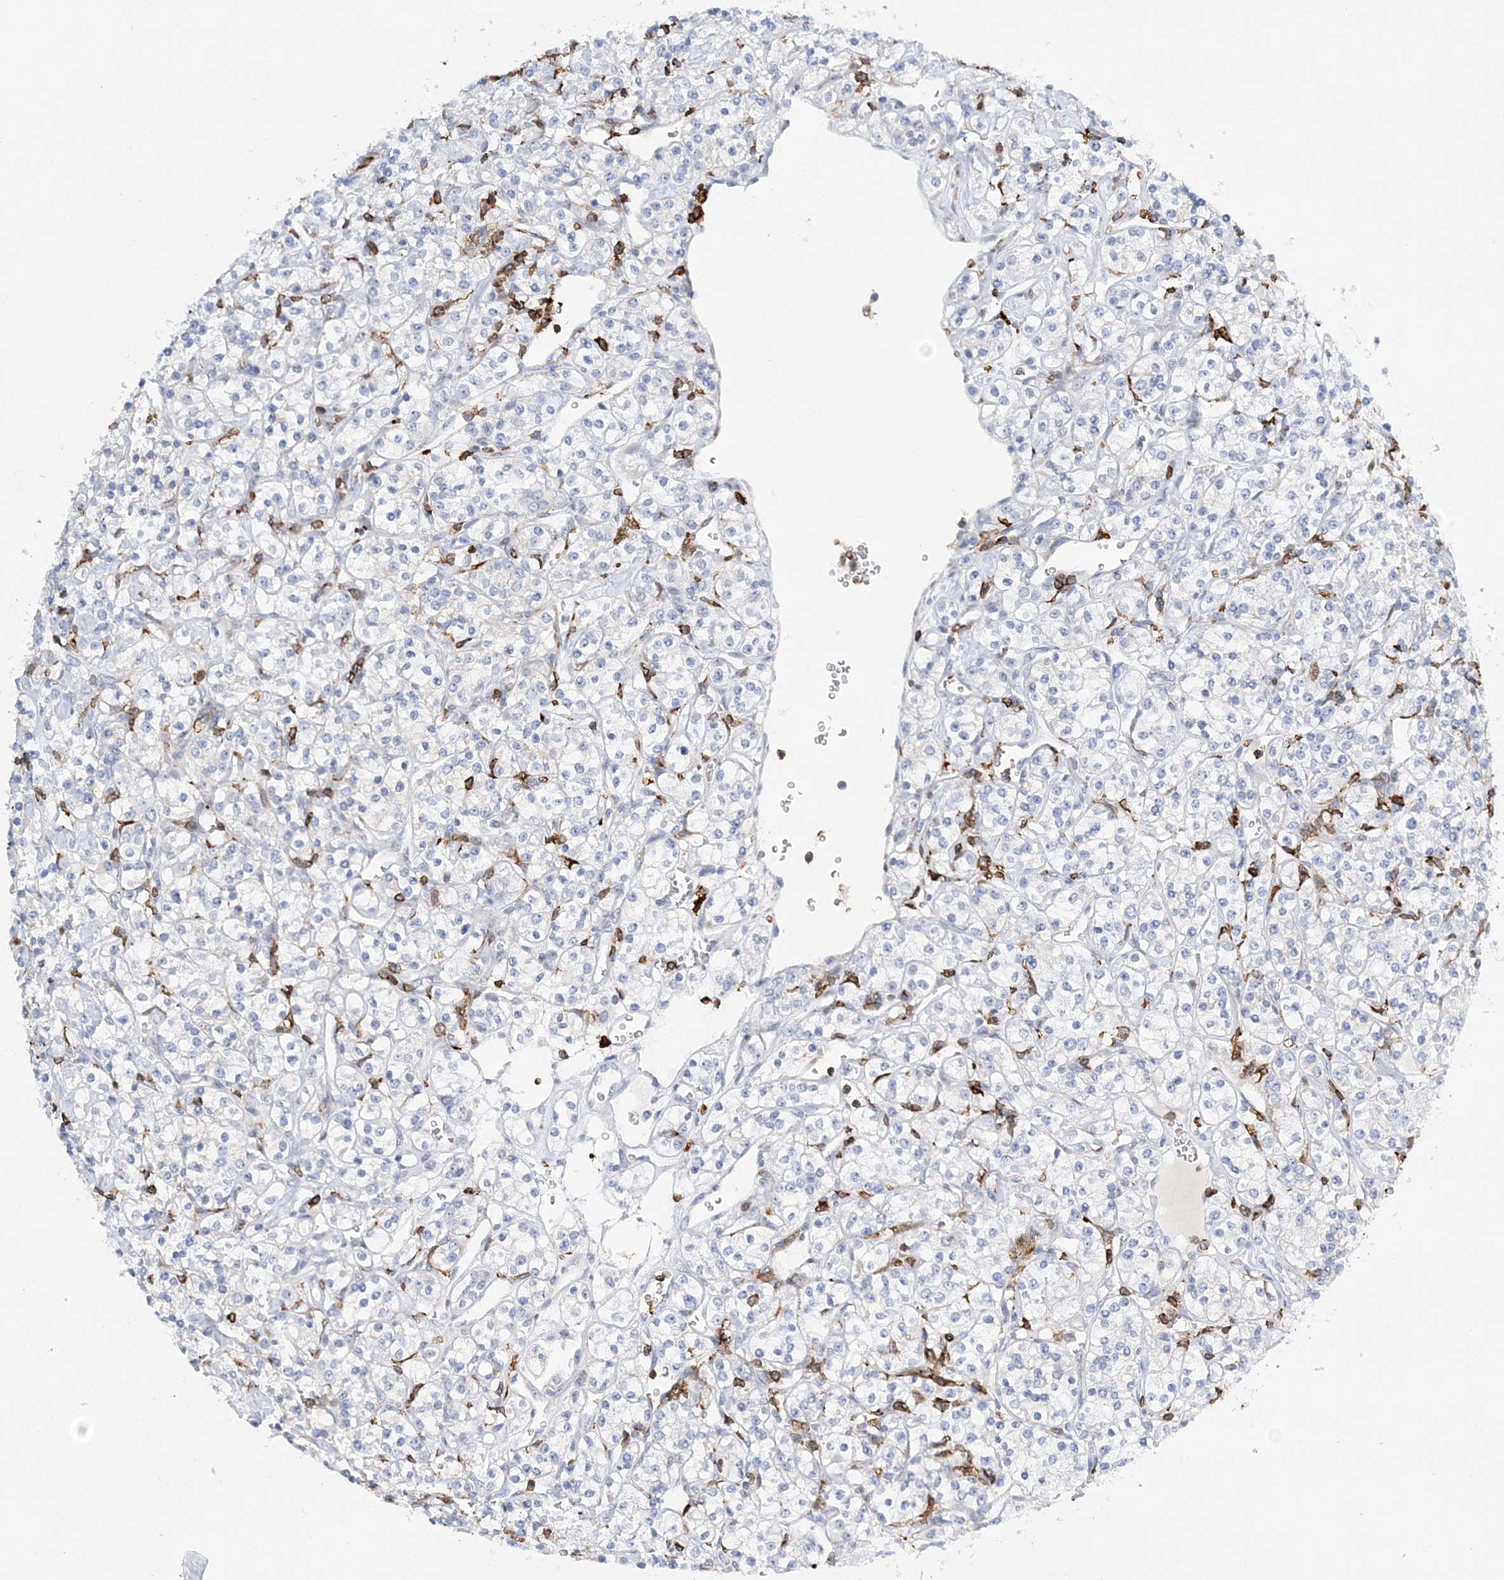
{"staining": {"intensity": "negative", "quantity": "none", "location": "none"}, "tissue": "renal cancer", "cell_type": "Tumor cells", "image_type": "cancer", "snomed": [{"axis": "morphology", "description": "Adenocarcinoma, NOS"}, {"axis": "topography", "description": "Kidney"}], "caption": "This image is of renal cancer stained with IHC to label a protein in brown with the nuclei are counter-stained blue. There is no staining in tumor cells. (Immunohistochemistry, brightfield microscopy, high magnification).", "gene": "PRMT9", "patient": {"sex": "male", "age": 77}}